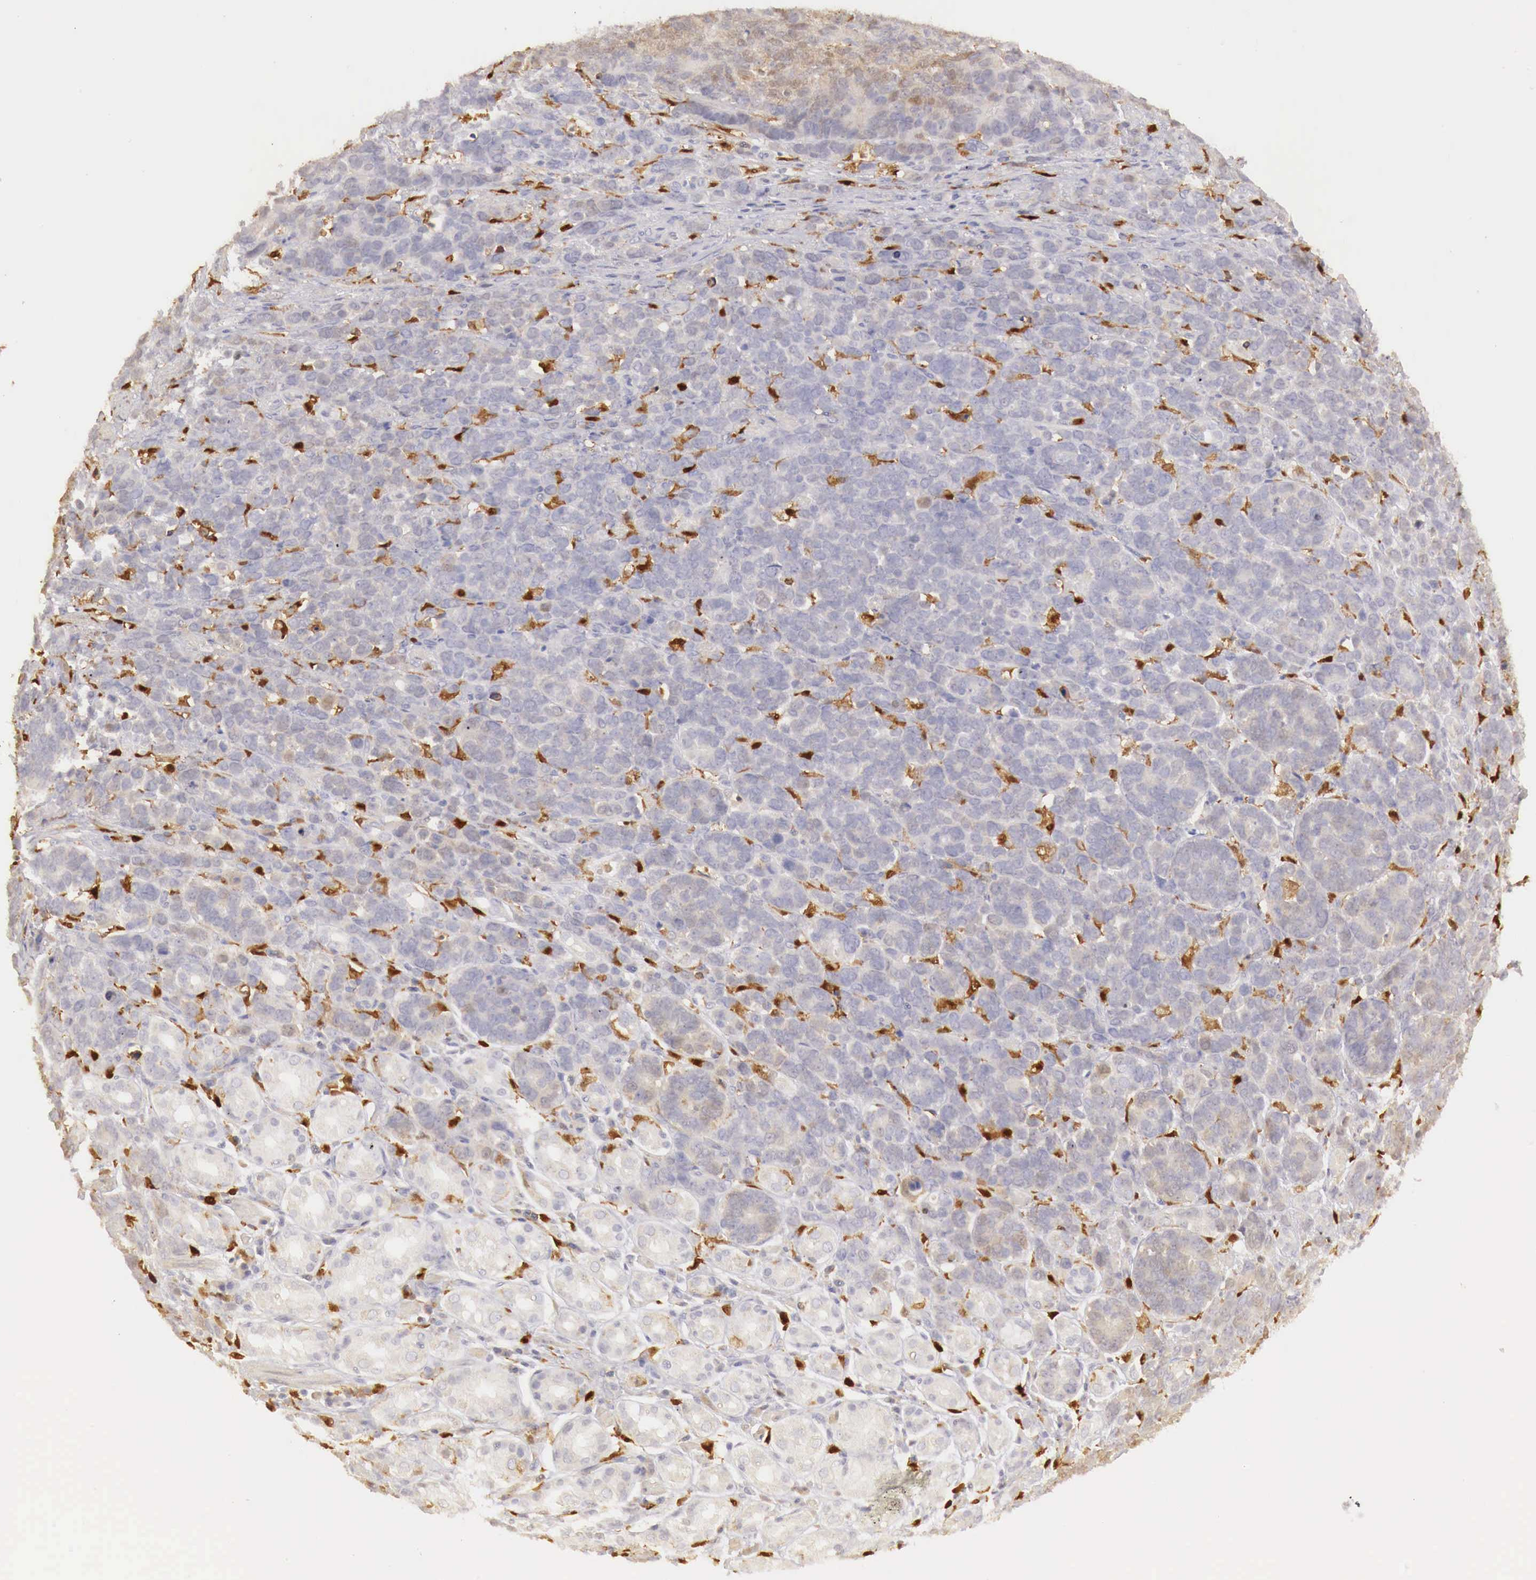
{"staining": {"intensity": "weak", "quantity": "25%-75%", "location": "cytoplasmic/membranous"}, "tissue": "stomach cancer", "cell_type": "Tumor cells", "image_type": "cancer", "snomed": [{"axis": "morphology", "description": "Adenocarcinoma, NOS"}, {"axis": "topography", "description": "Stomach, upper"}], "caption": "Protein positivity by IHC shows weak cytoplasmic/membranous expression in about 25%-75% of tumor cells in stomach adenocarcinoma. (Stains: DAB in brown, nuclei in blue, Microscopy: brightfield microscopy at high magnification).", "gene": "RENBP", "patient": {"sex": "male", "age": 71}}